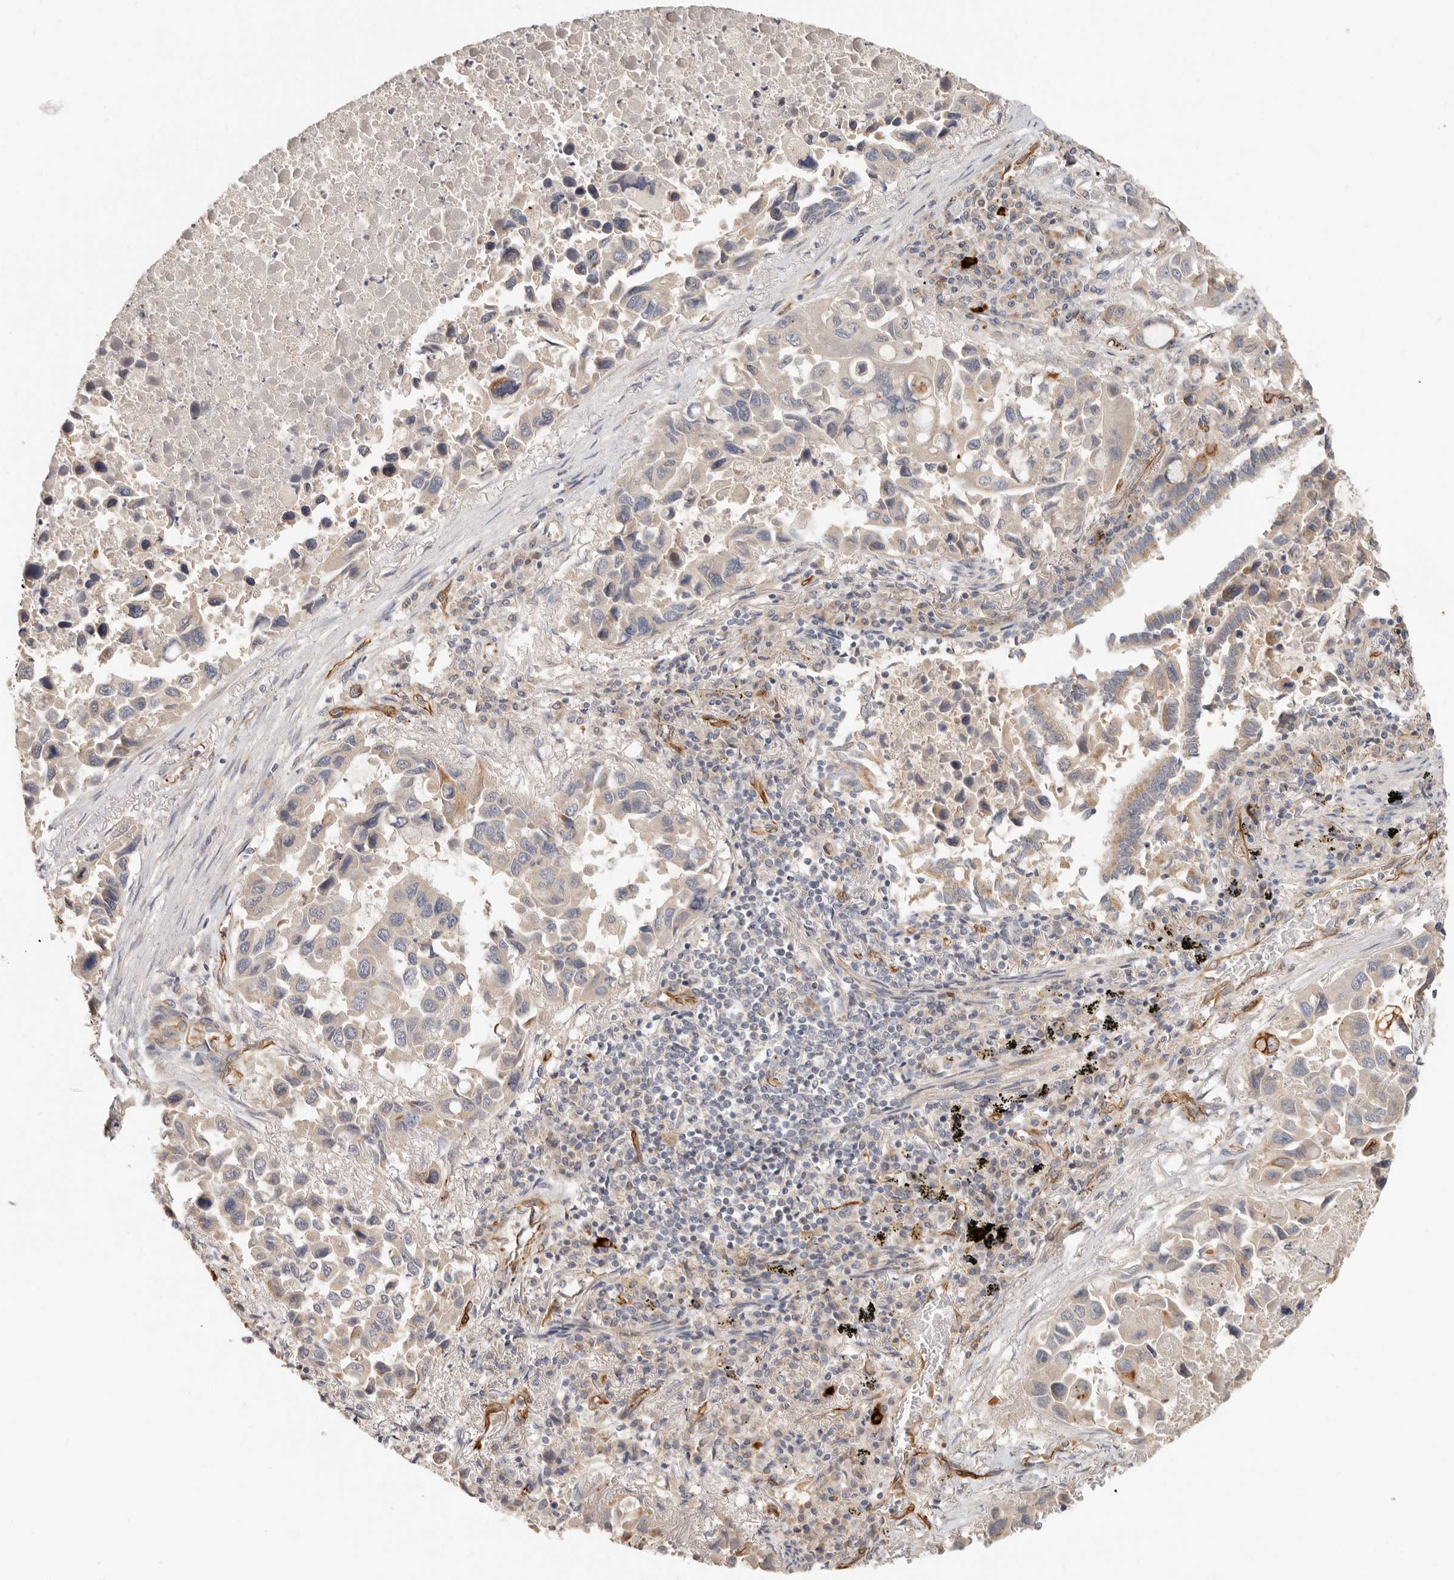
{"staining": {"intensity": "moderate", "quantity": "<25%", "location": "cytoplasmic/membranous"}, "tissue": "lung cancer", "cell_type": "Tumor cells", "image_type": "cancer", "snomed": [{"axis": "morphology", "description": "Adenocarcinoma, NOS"}, {"axis": "topography", "description": "Lung"}], "caption": "This histopathology image displays IHC staining of human adenocarcinoma (lung), with low moderate cytoplasmic/membranous expression in about <25% of tumor cells.", "gene": "SPRING1", "patient": {"sex": "male", "age": 64}}